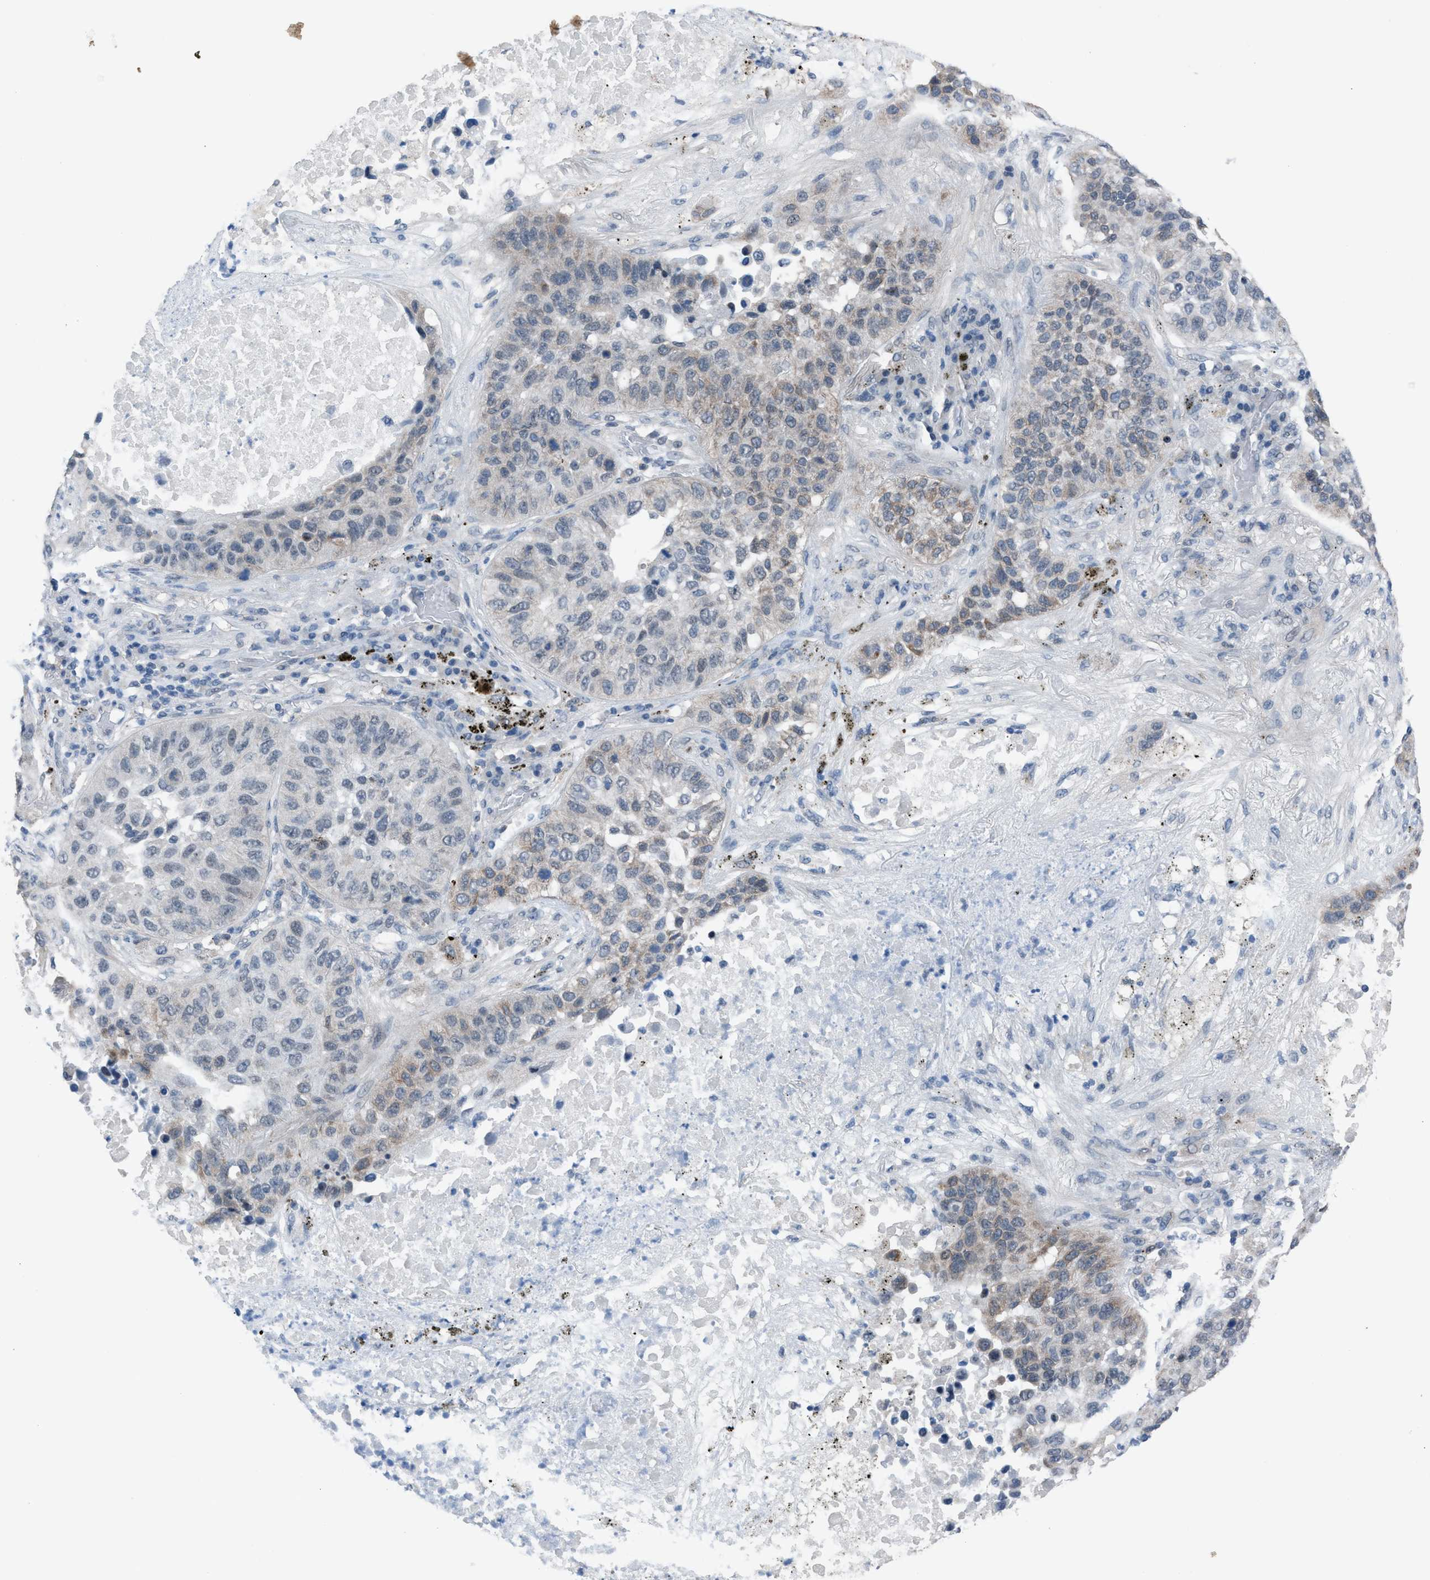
{"staining": {"intensity": "weak", "quantity": "25%-75%", "location": "cytoplasmic/membranous"}, "tissue": "lung cancer", "cell_type": "Tumor cells", "image_type": "cancer", "snomed": [{"axis": "morphology", "description": "Squamous cell carcinoma, NOS"}, {"axis": "topography", "description": "Lung"}], "caption": "Tumor cells show low levels of weak cytoplasmic/membranous expression in approximately 25%-75% of cells in human lung squamous cell carcinoma.", "gene": "ANAPC11", "patient": {"sex": "male", "age": 57}}